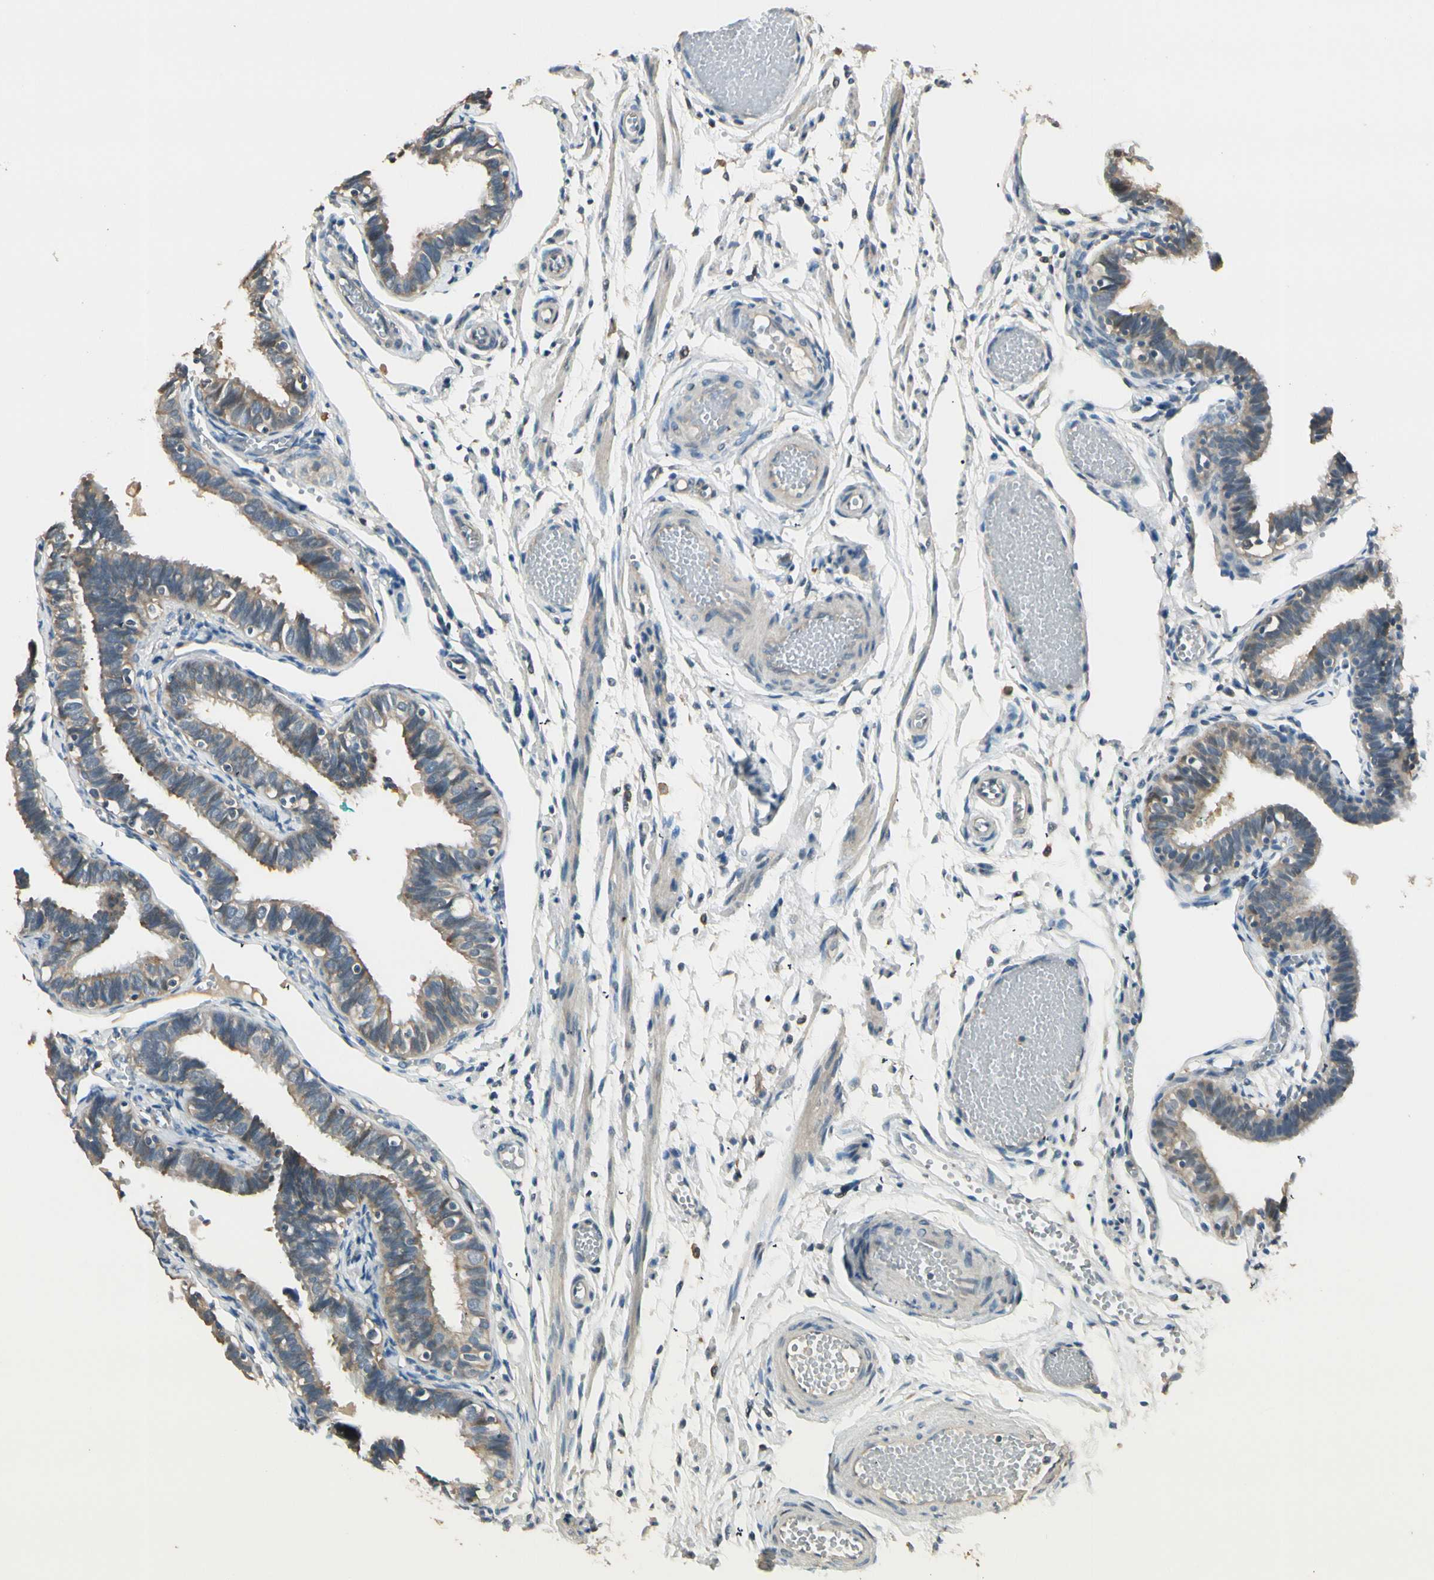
{"staining": {"intensity": "weak", "quantity": ">75%", "location": "cytoplasmic/membranous"}, "tissue": "fallopian tube", "cell_type": "Glandular cells", "image_type": "normal", "snomed": [{"axis": "morphology", "description": "Normal tissue, NOS"}, {"axis": "topography", "description": "Fallopian tube"}], "caption": "Protein expression analysis of benign fallopian tube shows weak cytoplasmic/membranous staining in approximately >75% of glandular cells.", "gene": "PLXNA1", "patient": {"sex": "female", "age": 46}}